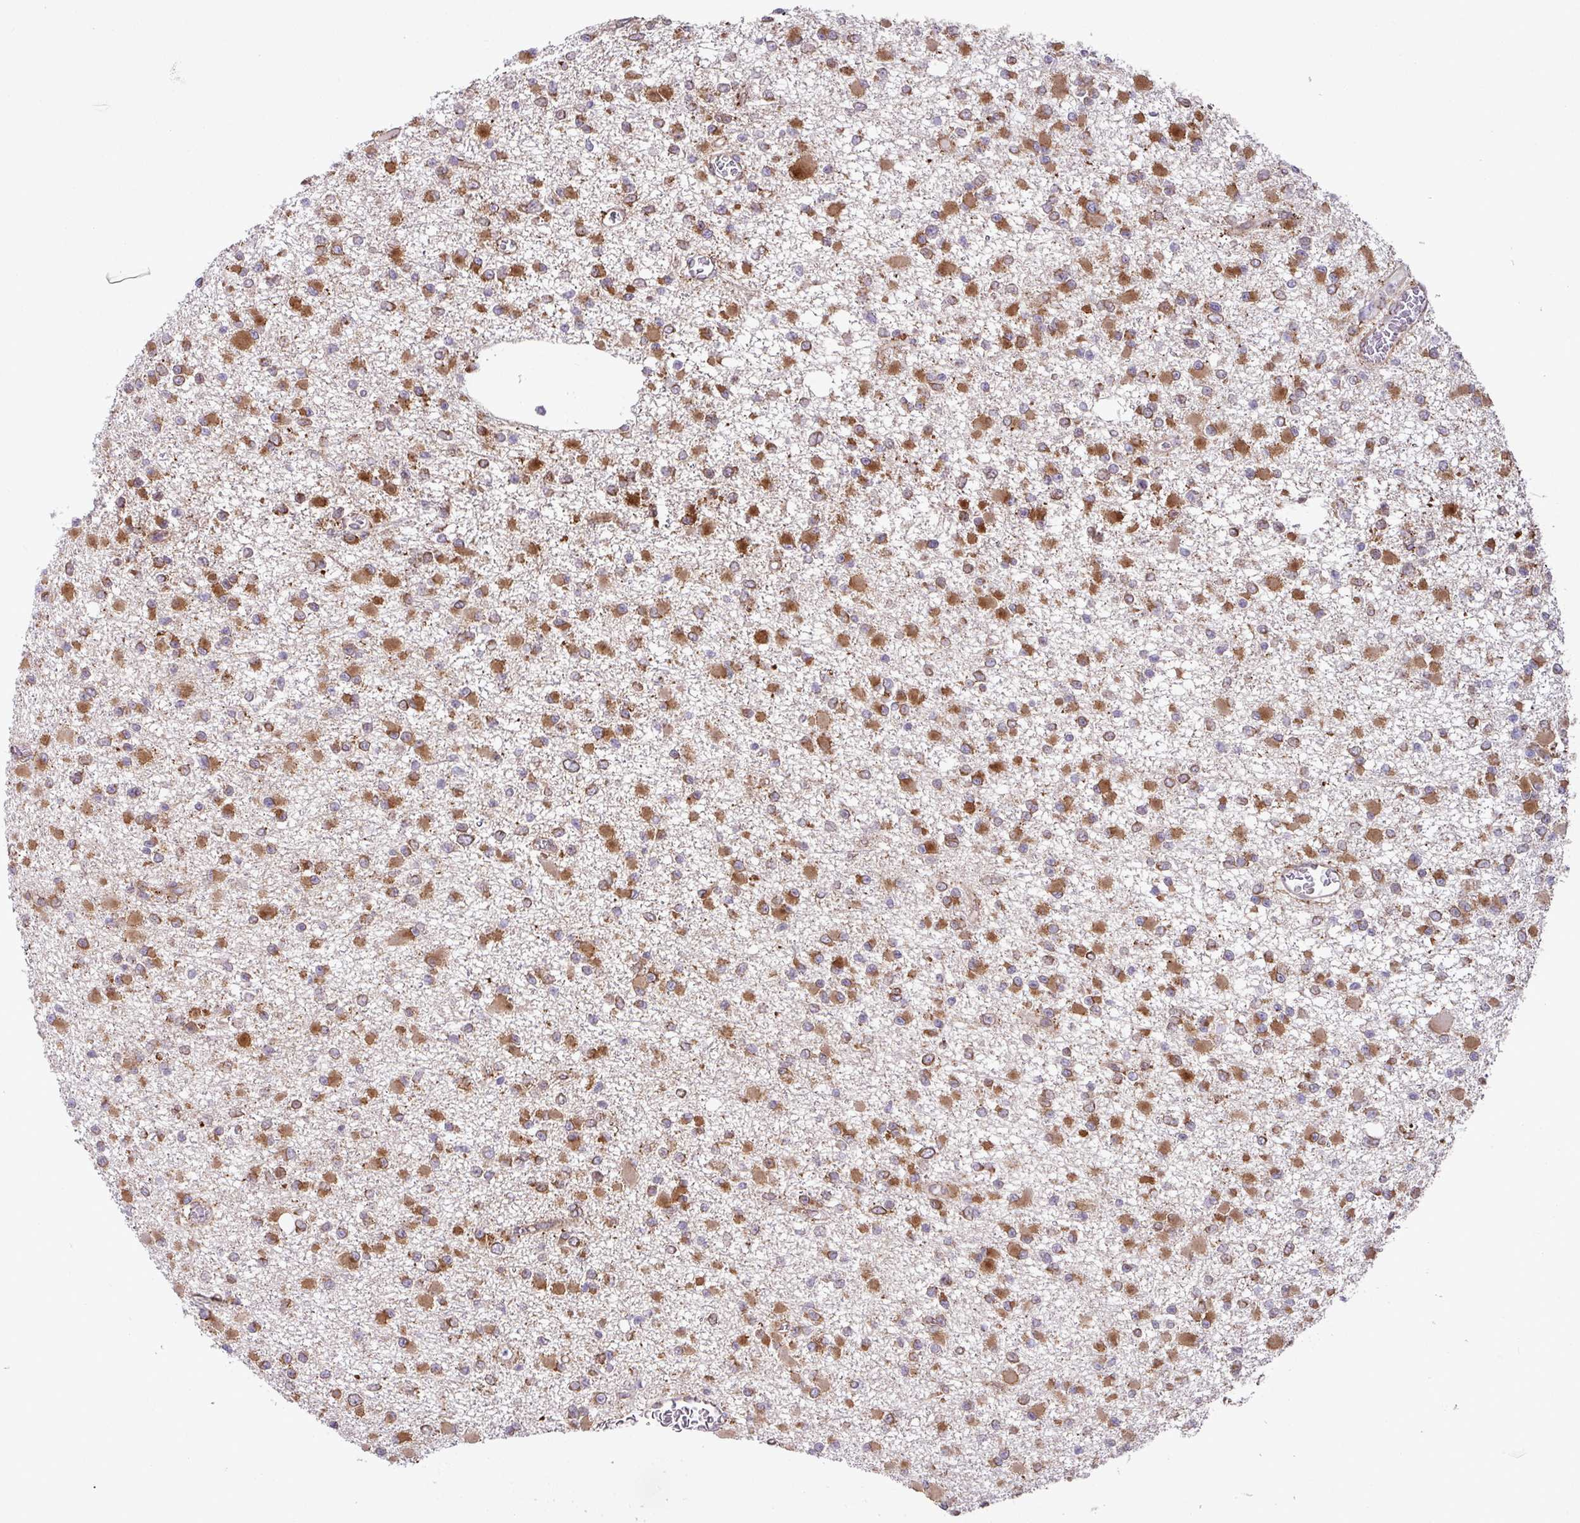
{"staining": {"intensity": "strong", "quantity": ">75%", "location": "cytoplasmic/membranous"}, "tissue": "glioma", "cell_type": "Tumor cells", "image_type": "cancer", "snomed": [{"axis": "morphology", "description": "Glioma, malignant, Low grade"}, {"axis": "topography", "description": "Brain"}], "caption": "Immunohistochemistry (IHC) (DAB) staining of human glioma reveals strong cytoplasmic/membranous protein expression in about >75% of tumor cells. The staining is performed using DAB (3,3'-diaminobenzidine) brown chromogen to label protein expression. The nuclei are counter-stained blue using hematoxylin.", "gene": "SLC39A7", "patient": {"sex": "female", "age": 22}}